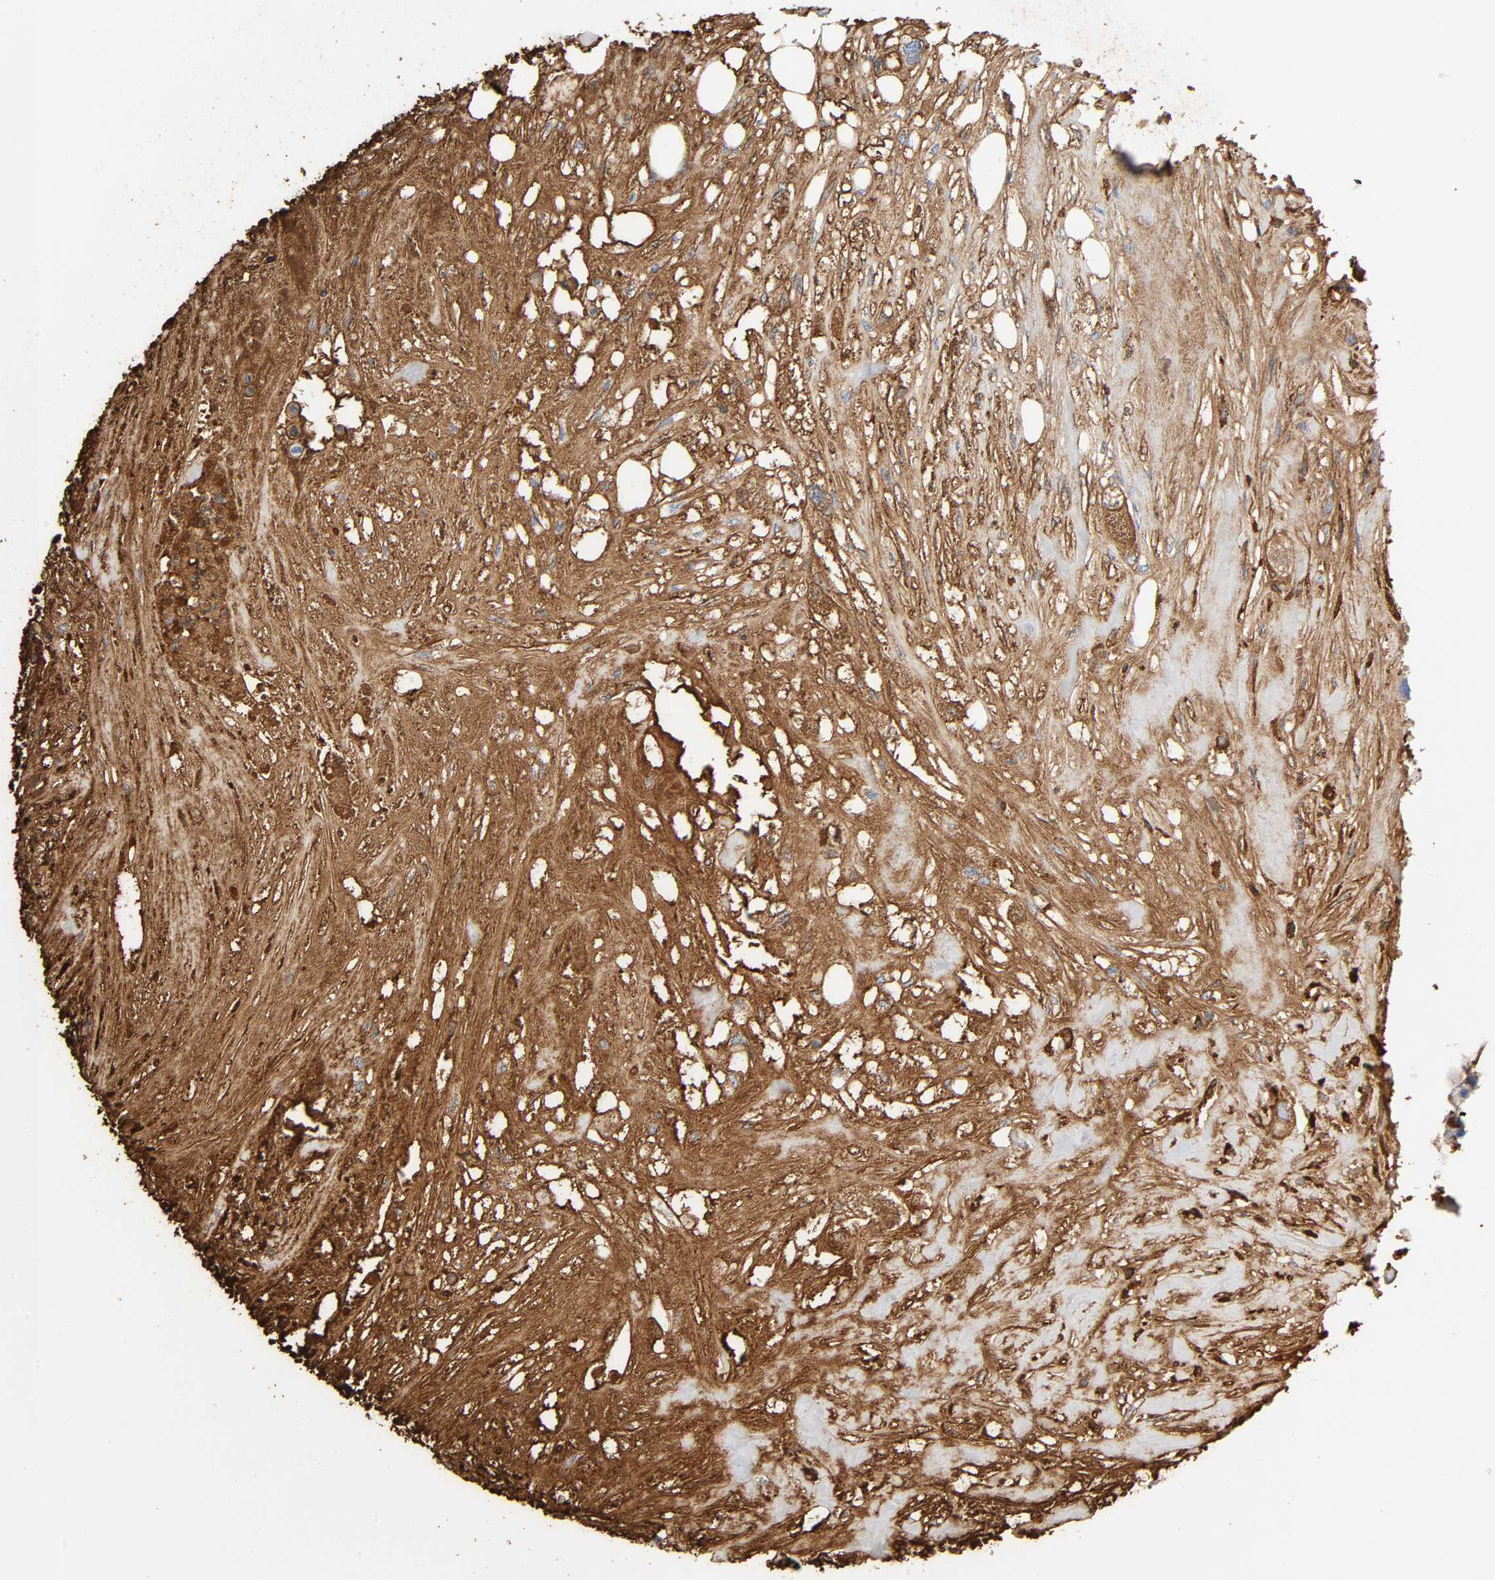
{"staining": {"intensity": "strong", "quantity": "25%-75%", "location": "cytoplasmic/membranous"}, "tissue": "colorectal cancer", "cell_type": "Tumor cells", "image_type": "cancer", "snomed": [{"axis": "morphology", "description": "Adenocarcinoma, NOS"}, {"axis": "topography", "description": "Colon"}], "caption": "IHC of human colorectal cancer reveals high levels of strong cytoplasmic/membranous expression in about 25%-75% of tumor cells. (DAB (3,3'-diaminobenzidine) = brown stain, brightfield microscopy at high magnification).", "gene": "C3", "patient": {"sex": "female", "age": 57}}